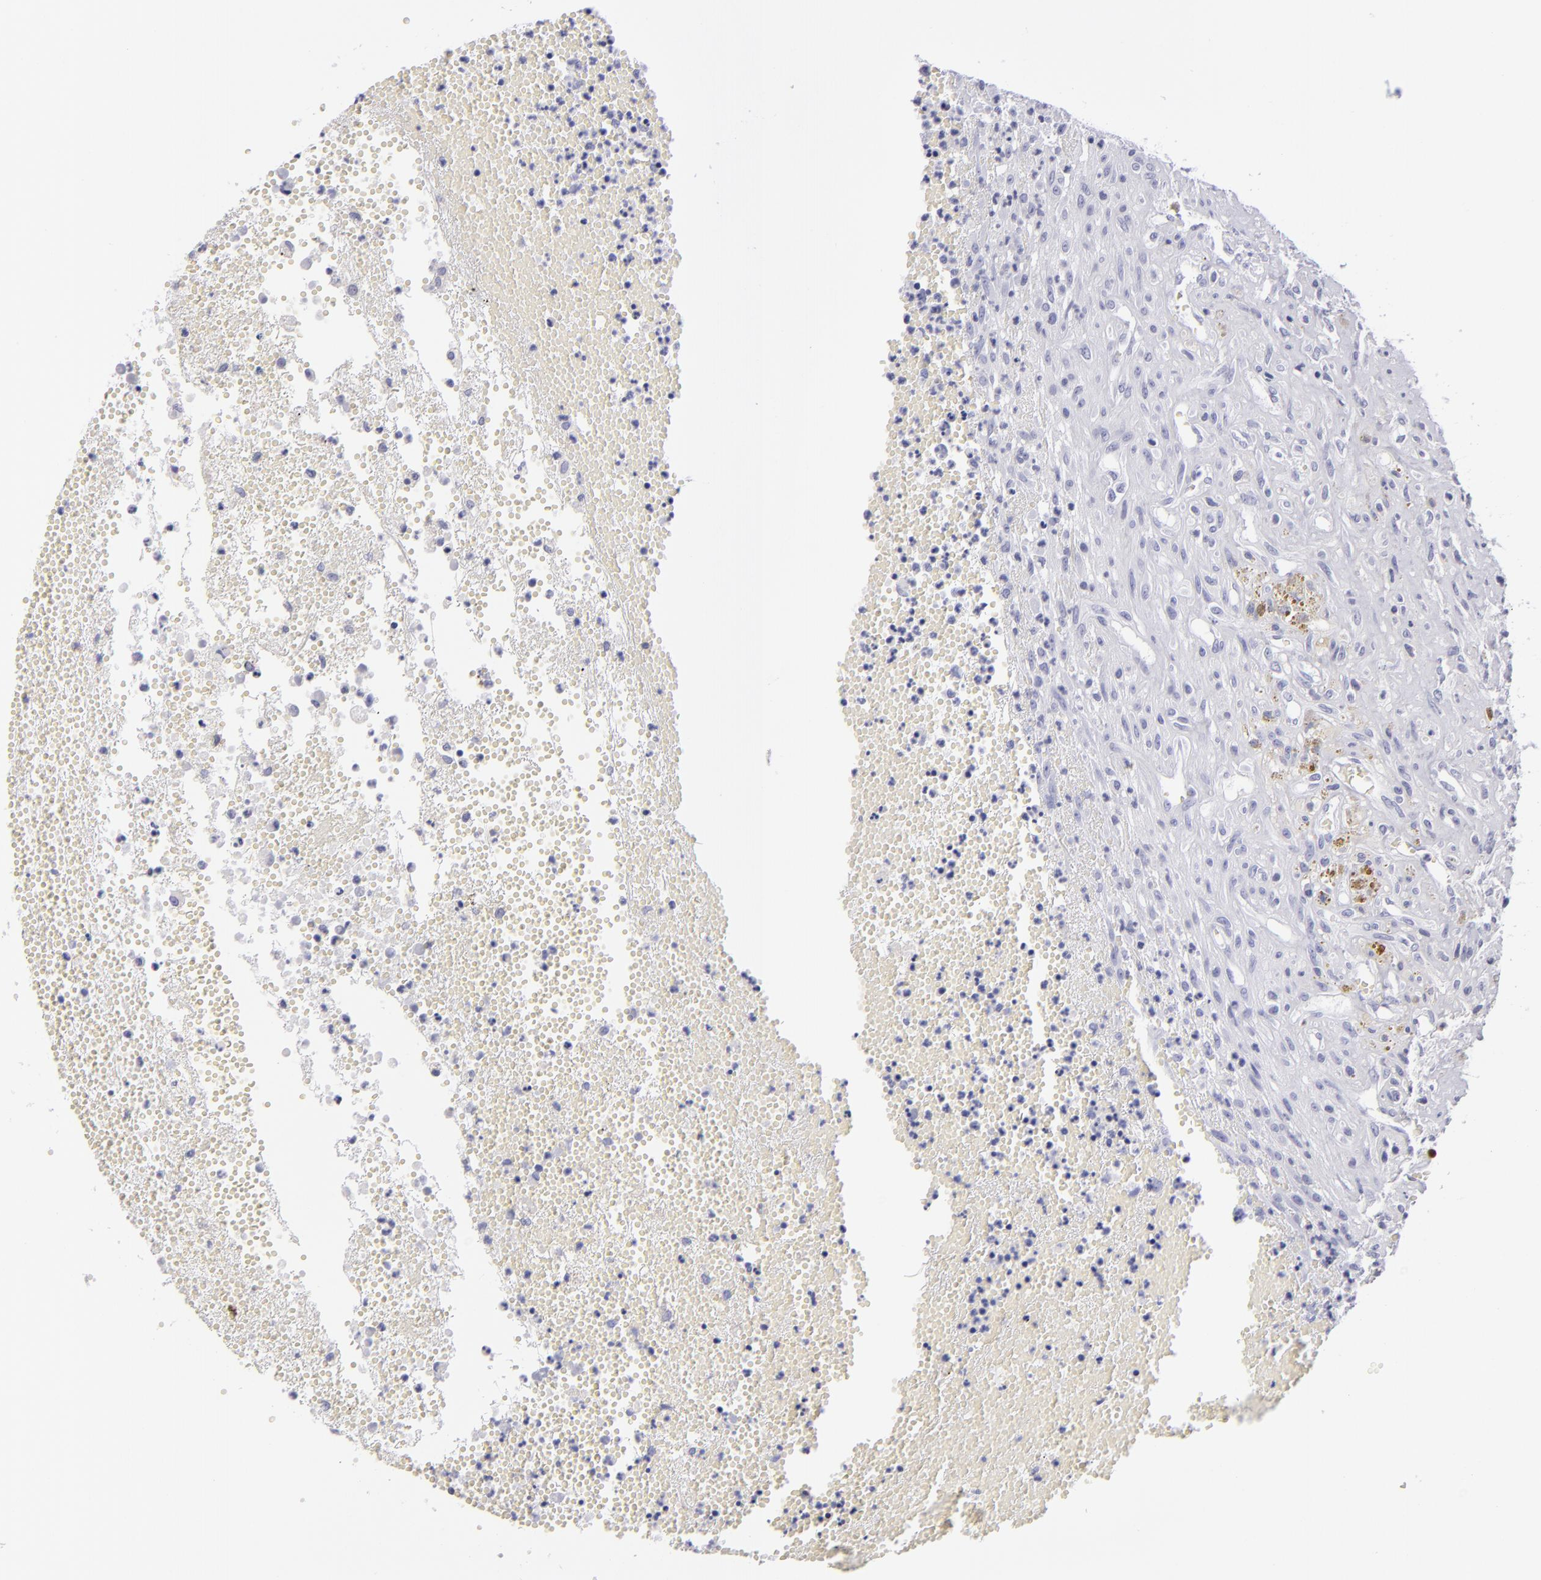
{"staining": {"intensity": "negative", "quantity": "none", "location": "none"}, "tissue": "glioma", "cell_type": "Tumor cells", "image_type": "cancer", "snomed": [{"axis": "morphology", "description": "Glioma, malignant, High grade"}, {"axis": "topography", "description": "Brain"}], "caption": "IHC micrograph of malignant glioma (high-grade) stained for a protein (brown), which shows no expression in tumor cells.", "gene": "VIL1", "patient": {"sex": "male", "age": 66}}